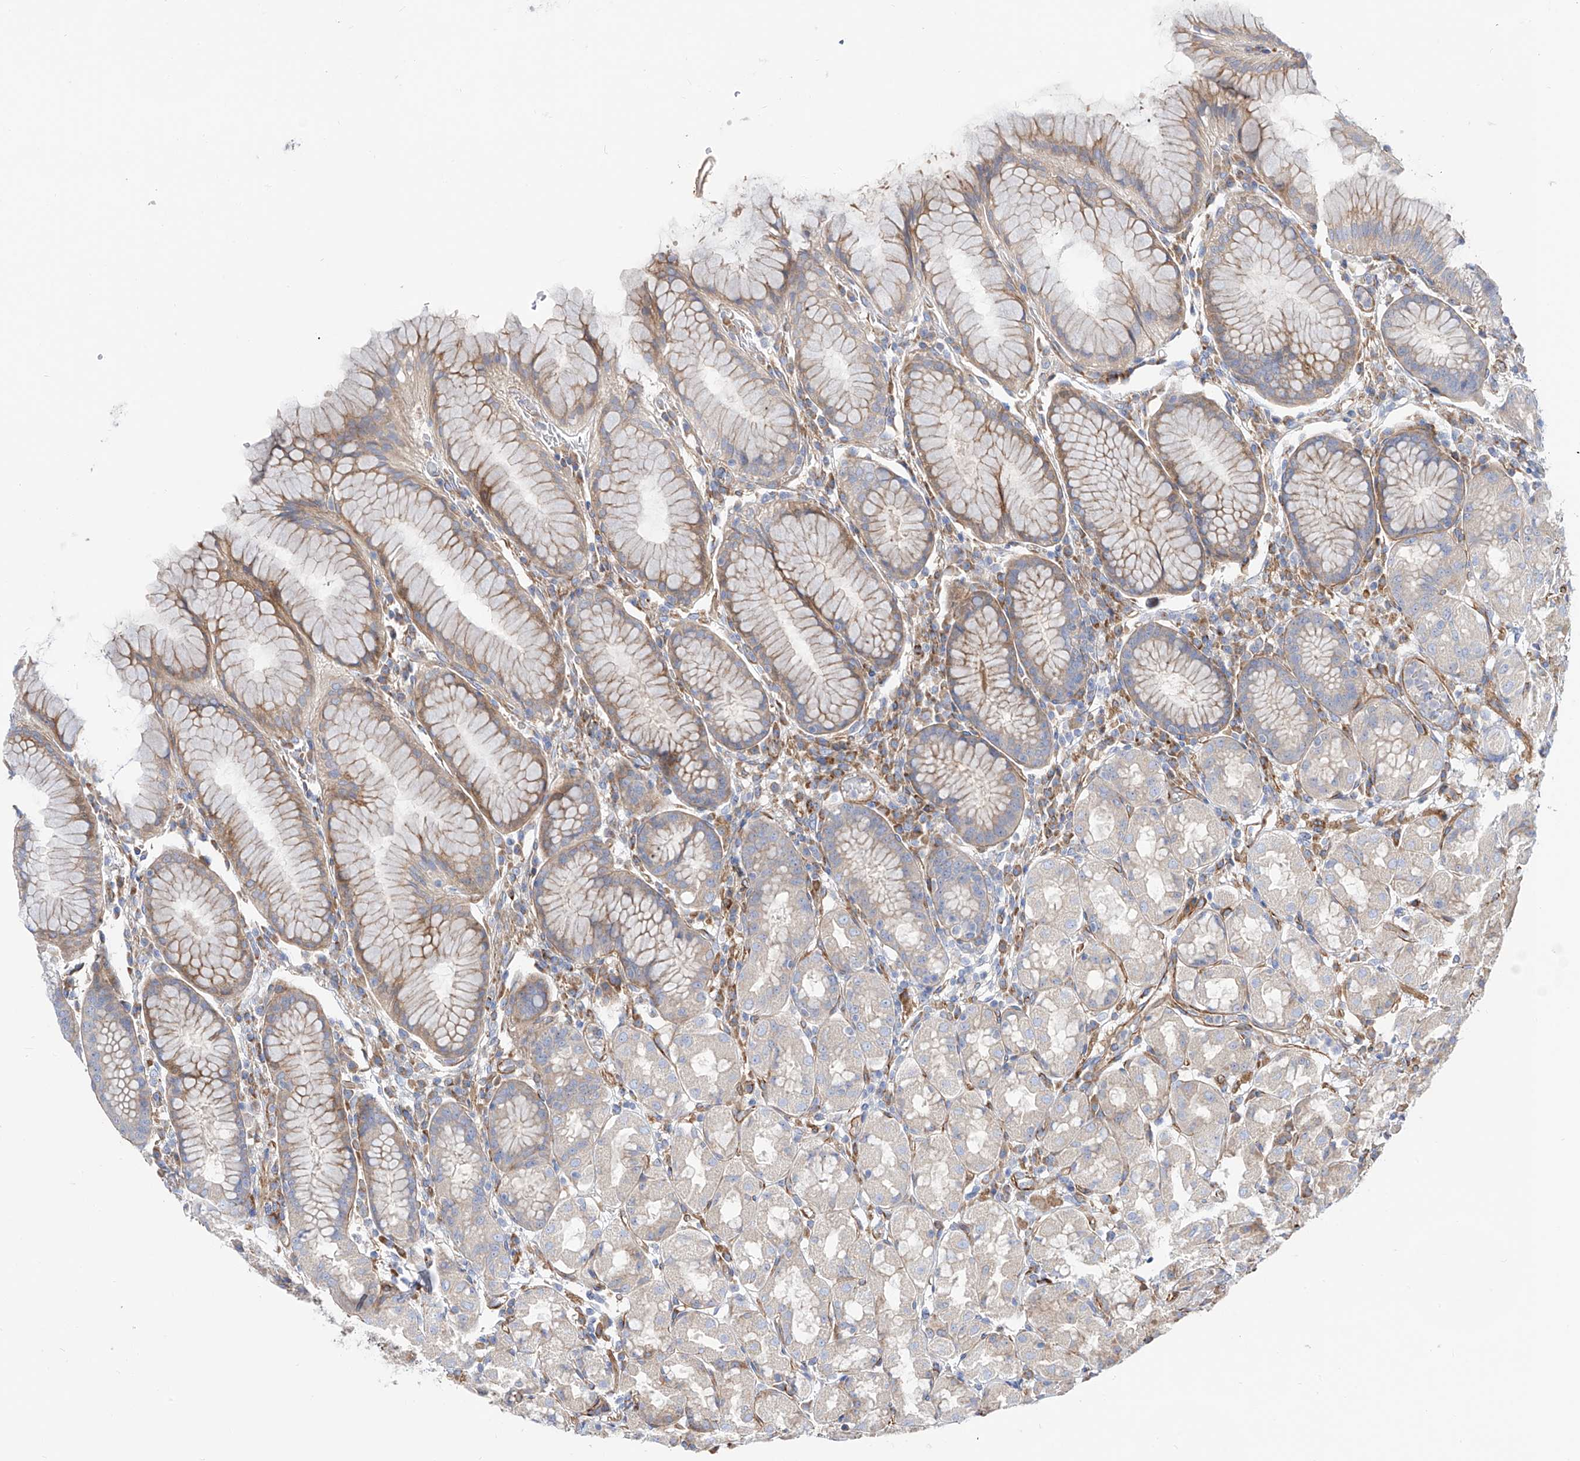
{"staining": {"intensity": "weak", "quantity": "25%-75%", "location": "cytoplasmic/membranous"}, "tissue": "stomach", "cell_type": "Glandular cells", "image_type": "normal", "snomed": [{"axis": "morphology", "description": "Normal tissue, NOS"}, {"axis": "topography", "description": "Stomach, lower"}], "caption": "A brown stain highlights weak cytoplasmic/membranous expression of a protein in glandular cells of benign human stomach. (DAB (3,3'-diaminobenzidine) IHC, brown staining for protein, blue staining for nuclei).", "gene": "LCA5", "patient": {"sex": "female", "age": 56}}